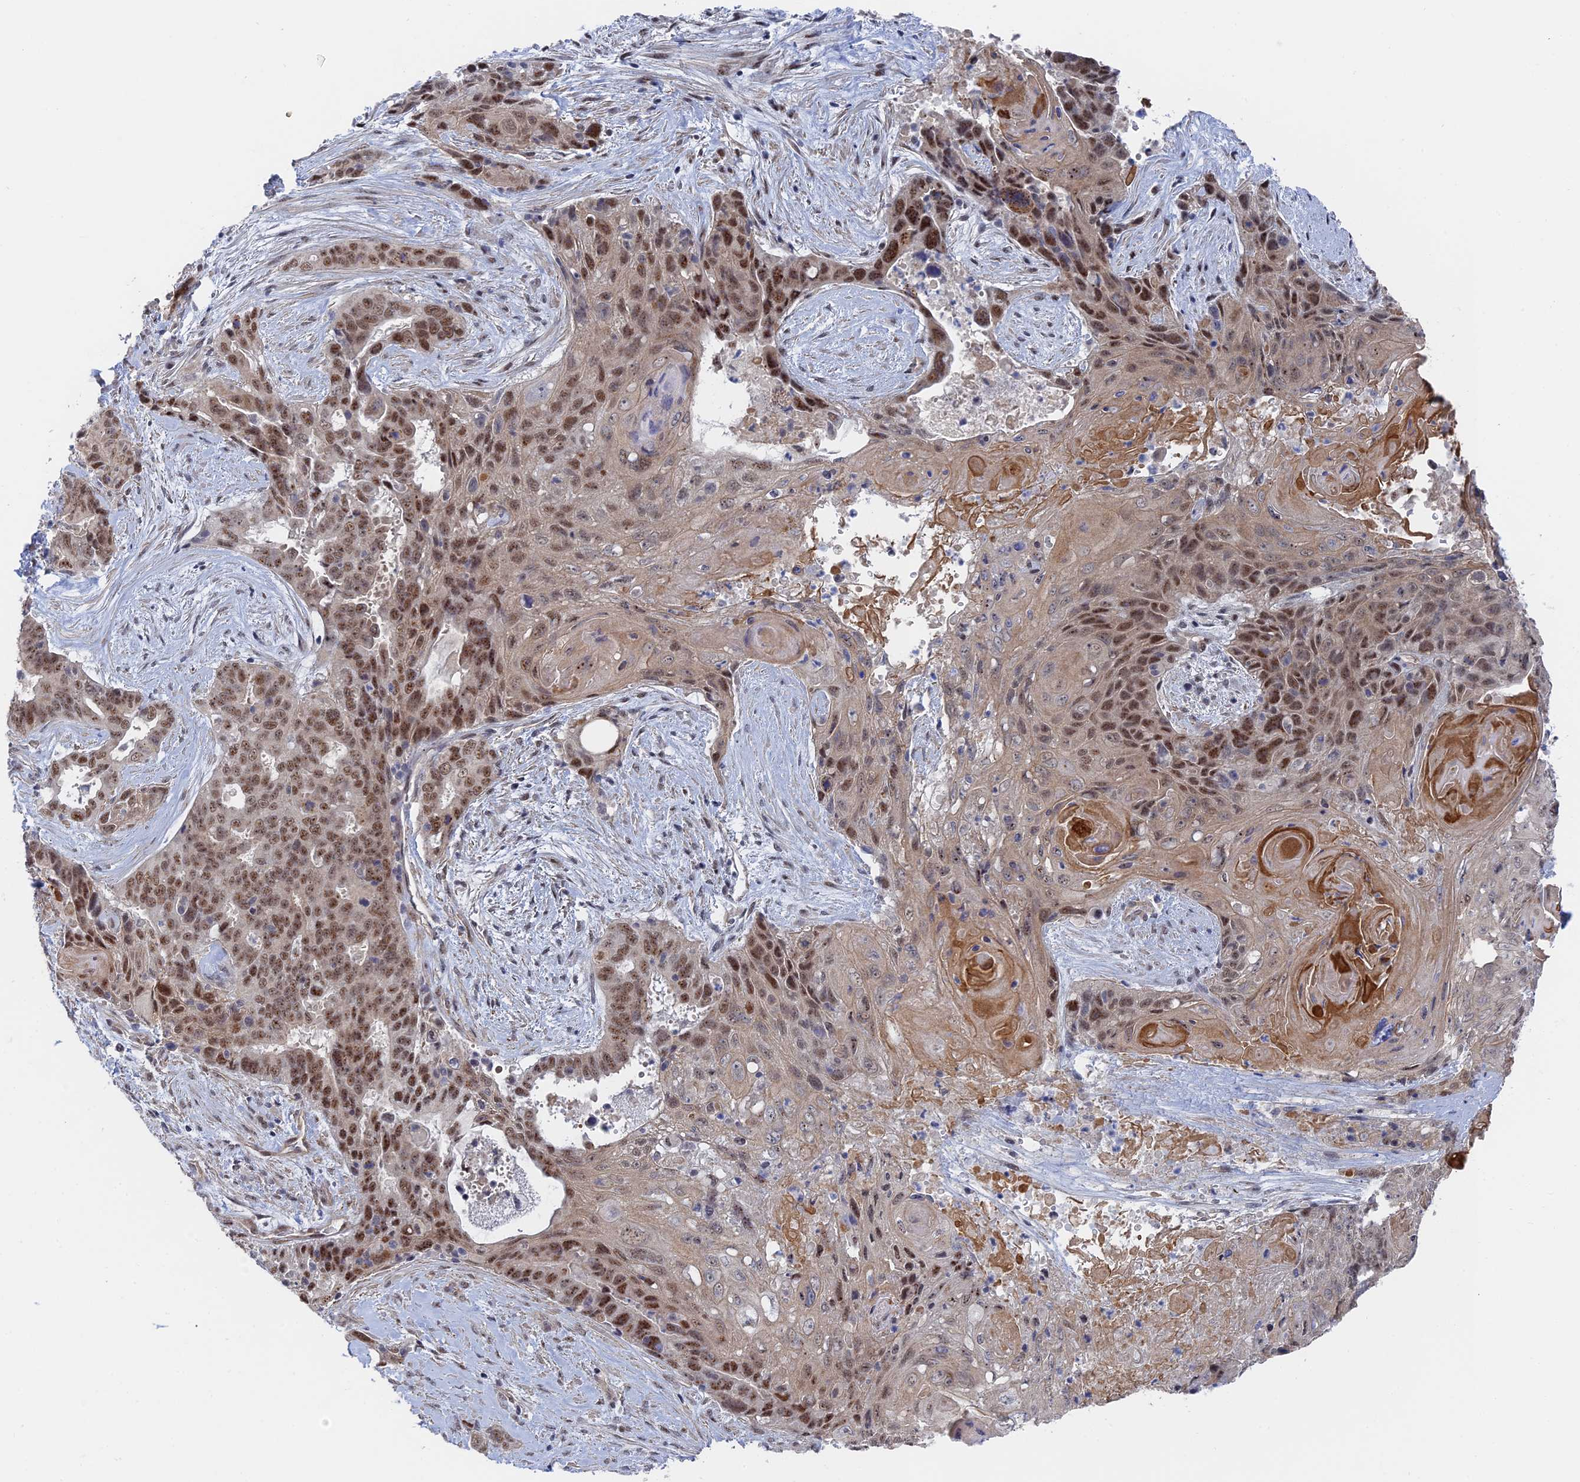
{"staining": {"intensity": "moderate", "quantity": ">75%", "location": "nuclear"}, "tissue": "pancreatic cancer", "cell_type": "Tumor cells", "image_type": "cancer", "snomed": [{"axis": "morphology", "description": "Adenocarcinoma, NOS"}, {"axis": "topography", "description": "Pancreas"}], "caption": "A brown stain labels moderate nuclear expression of a protein in pancreatic cancer (adenocarcinoma) tumor cells.", "gene": "CFAP92", "patient": {"sex": "male", "age": 80}}